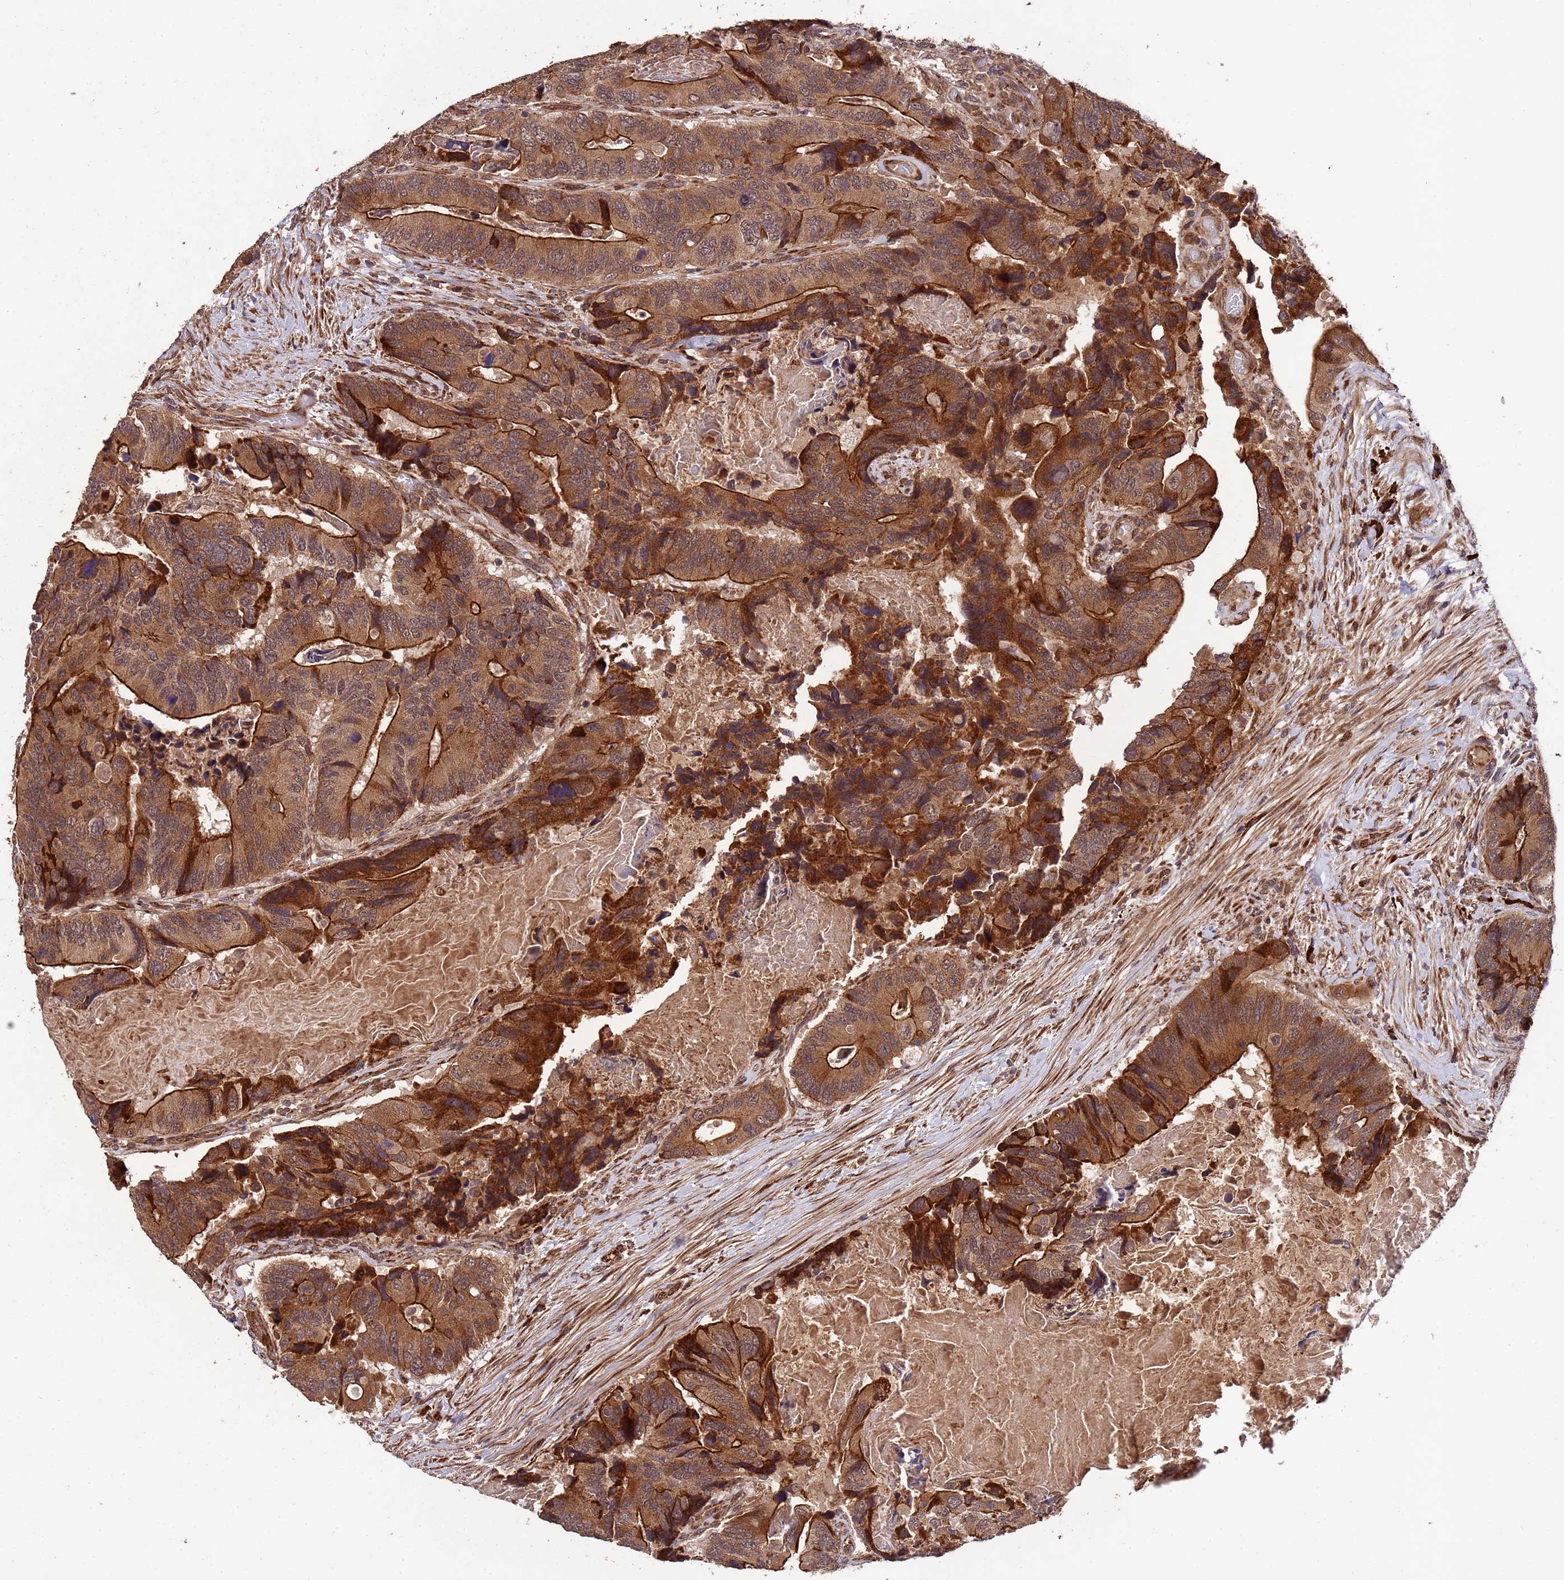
{"staining": {"intensity": "strong", "quantity": ">75%", "location": "cytoplasmic/membranous"}, "tissue": "colorectal cancer", "cell_type": "Tumor cells", "image_type": "cancer", "snomed": [{"axis": "morphology", "description": "Adenocarcinoma, NOS"}, {"axis": "topography", "description": "Colon"}], "caption": "Immunohistochemistry histopathology image of human colorectal adenocarcinoma stained for a protein (brown), which reveals high levels of strong cytoplasmic/membranous expression in about >75% of tumor cells.", "gene": "ZNF619", "patient": {"sex": "male", "age": 84}}